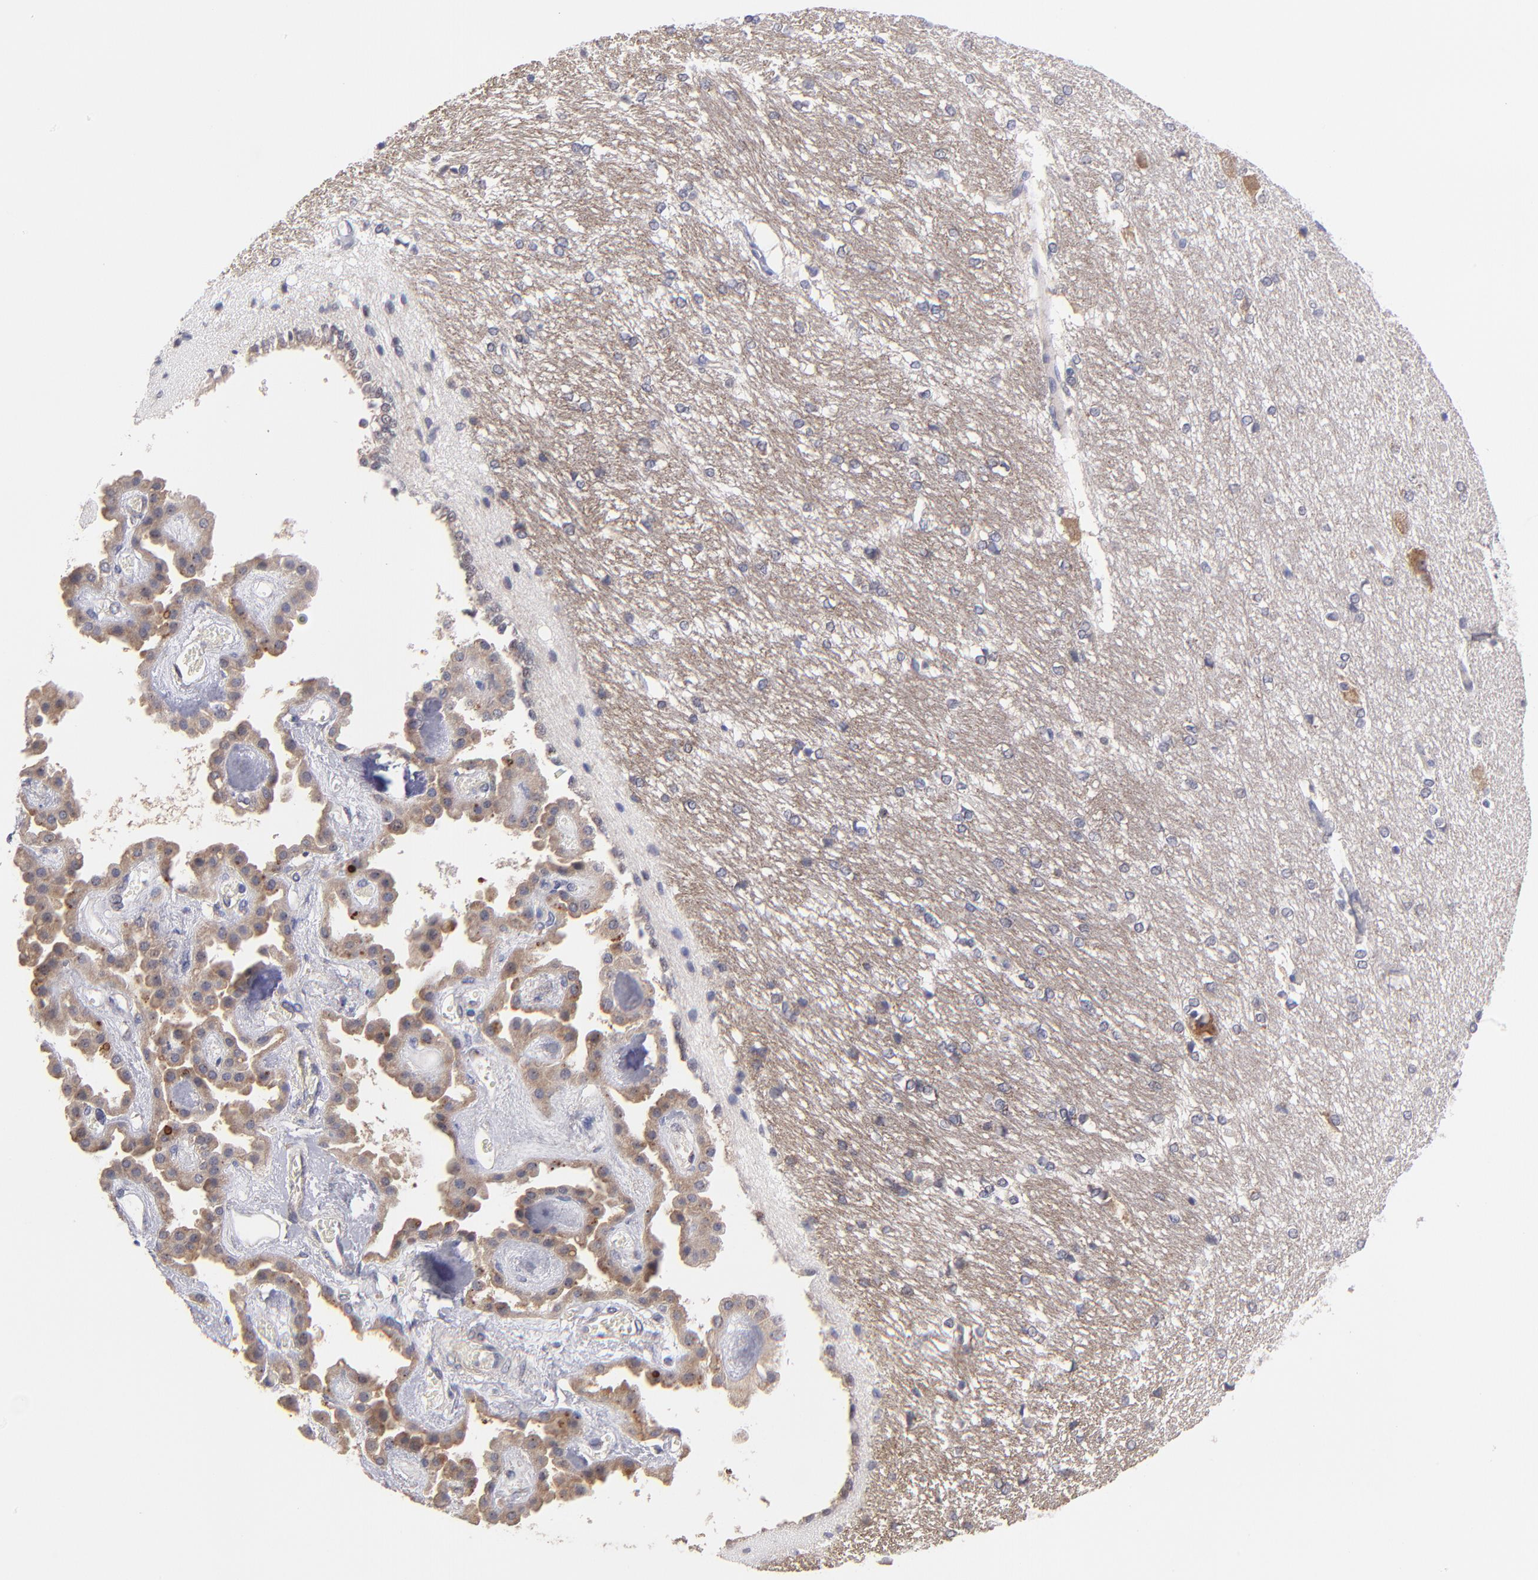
{"staining": {"intensity": "negative", "quantity": "none", "location": "none"}, "tissue": "hippocampus", "cell_type": "Glial cells", "image_type": "normal", "snomed": [{"axis": "morphology", "description": "Normal tissue, NOS"}, {"axis": "topography", "description": "Hippocampus"}], "caption": "Protein analysis of normal hippocampus reveals no significant staining in glial cells.", "gene": "EIF3L", "patient": {"sex": "female", "age": 19}}